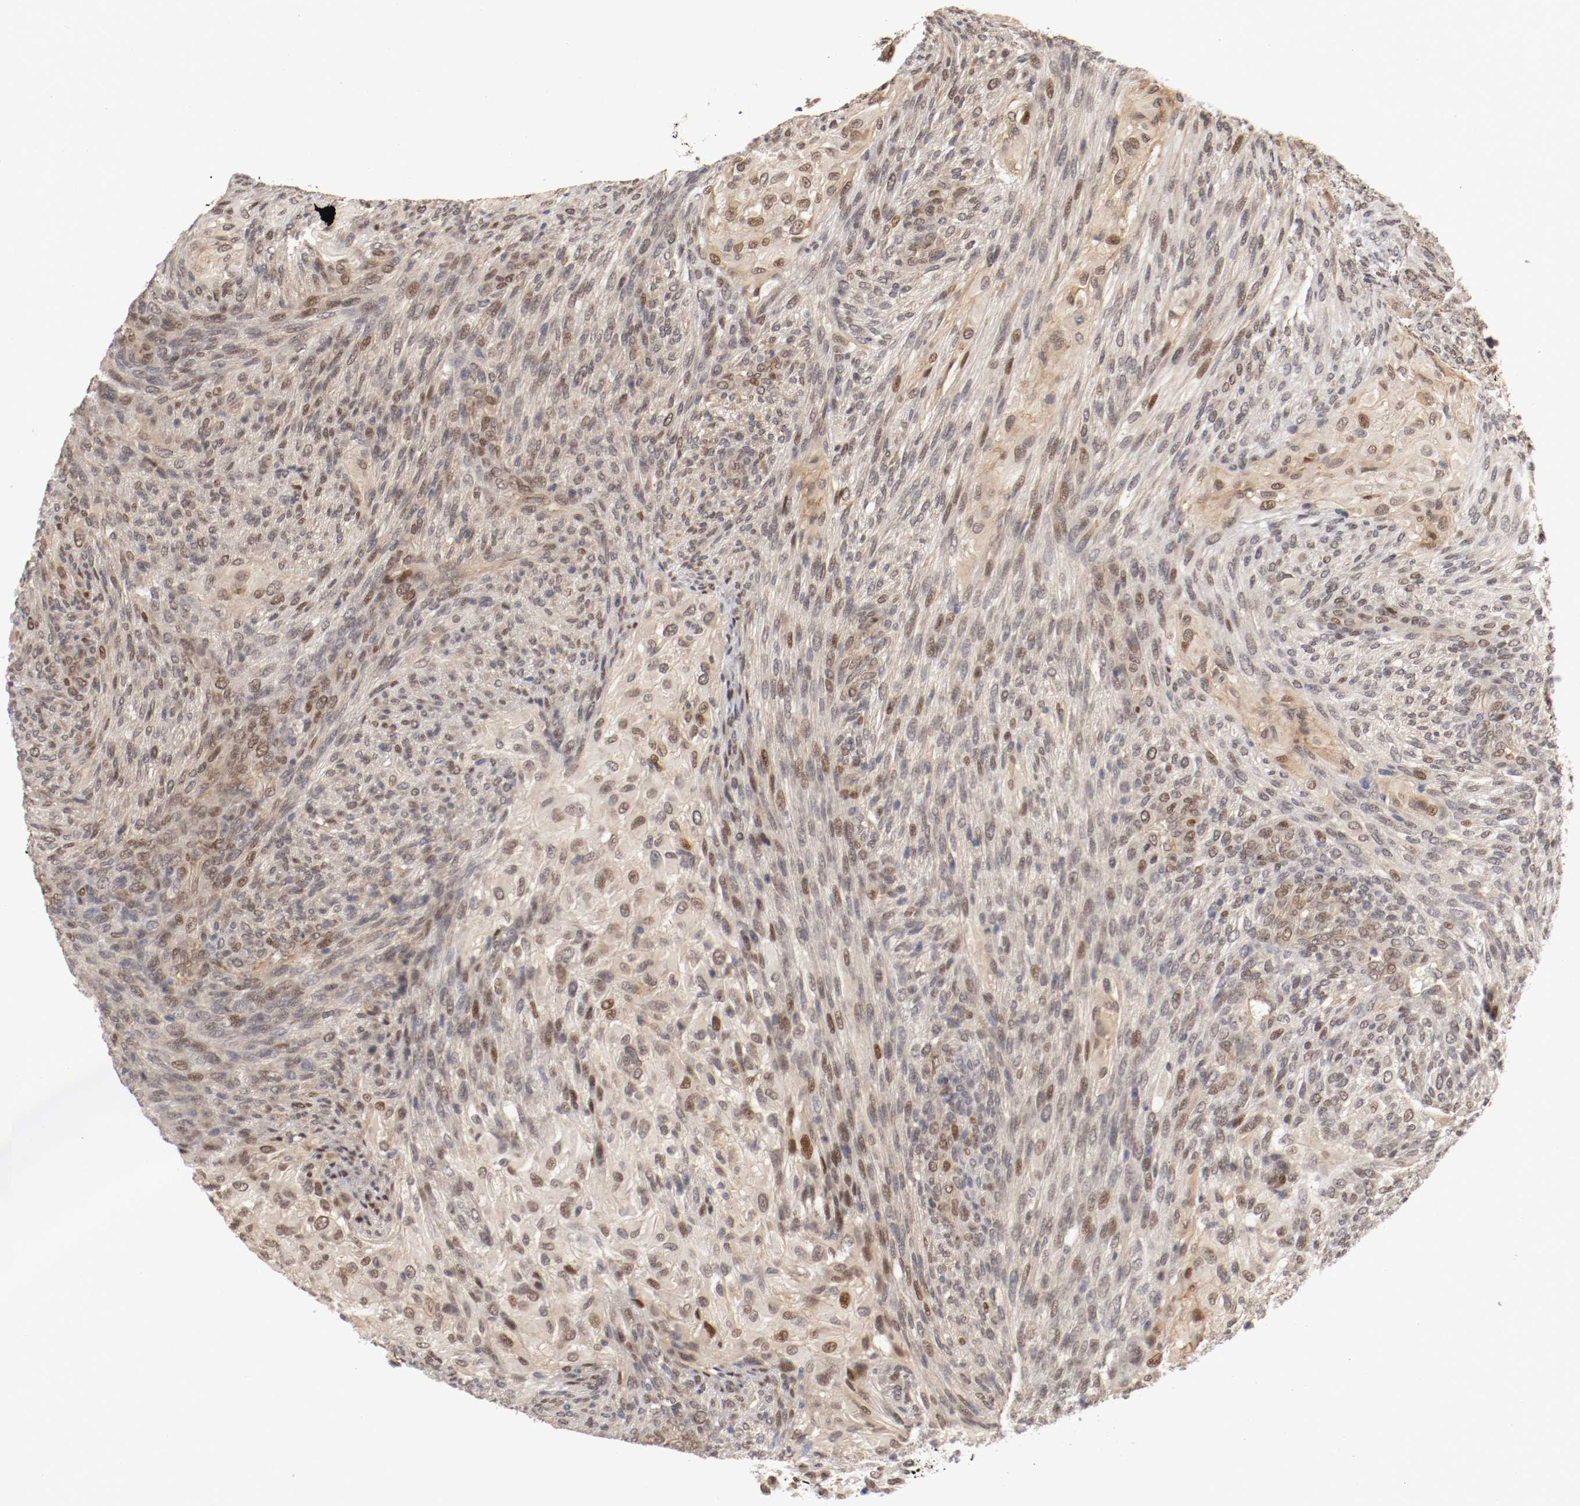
{"staining": {"intensity": "weak", "quantity": "25%-75%", "location": "nuclear"}, "tissue": "glioma", "cell_type": "Tumor cells", "image_type": "cancer", "snomed": [{"axis": "morphology", "description": "Glioma, malignant, High grade"}, {"axis": "topography", "description": "Cerebral cortex"}], "caption": "Tumor cells reveal low levels of weak nuclear expression in about 25%-75% of cells in malignant glioma (high-grade).", "gene": "DNMT3B", "patient": {"sex": "female", "age": 55}}